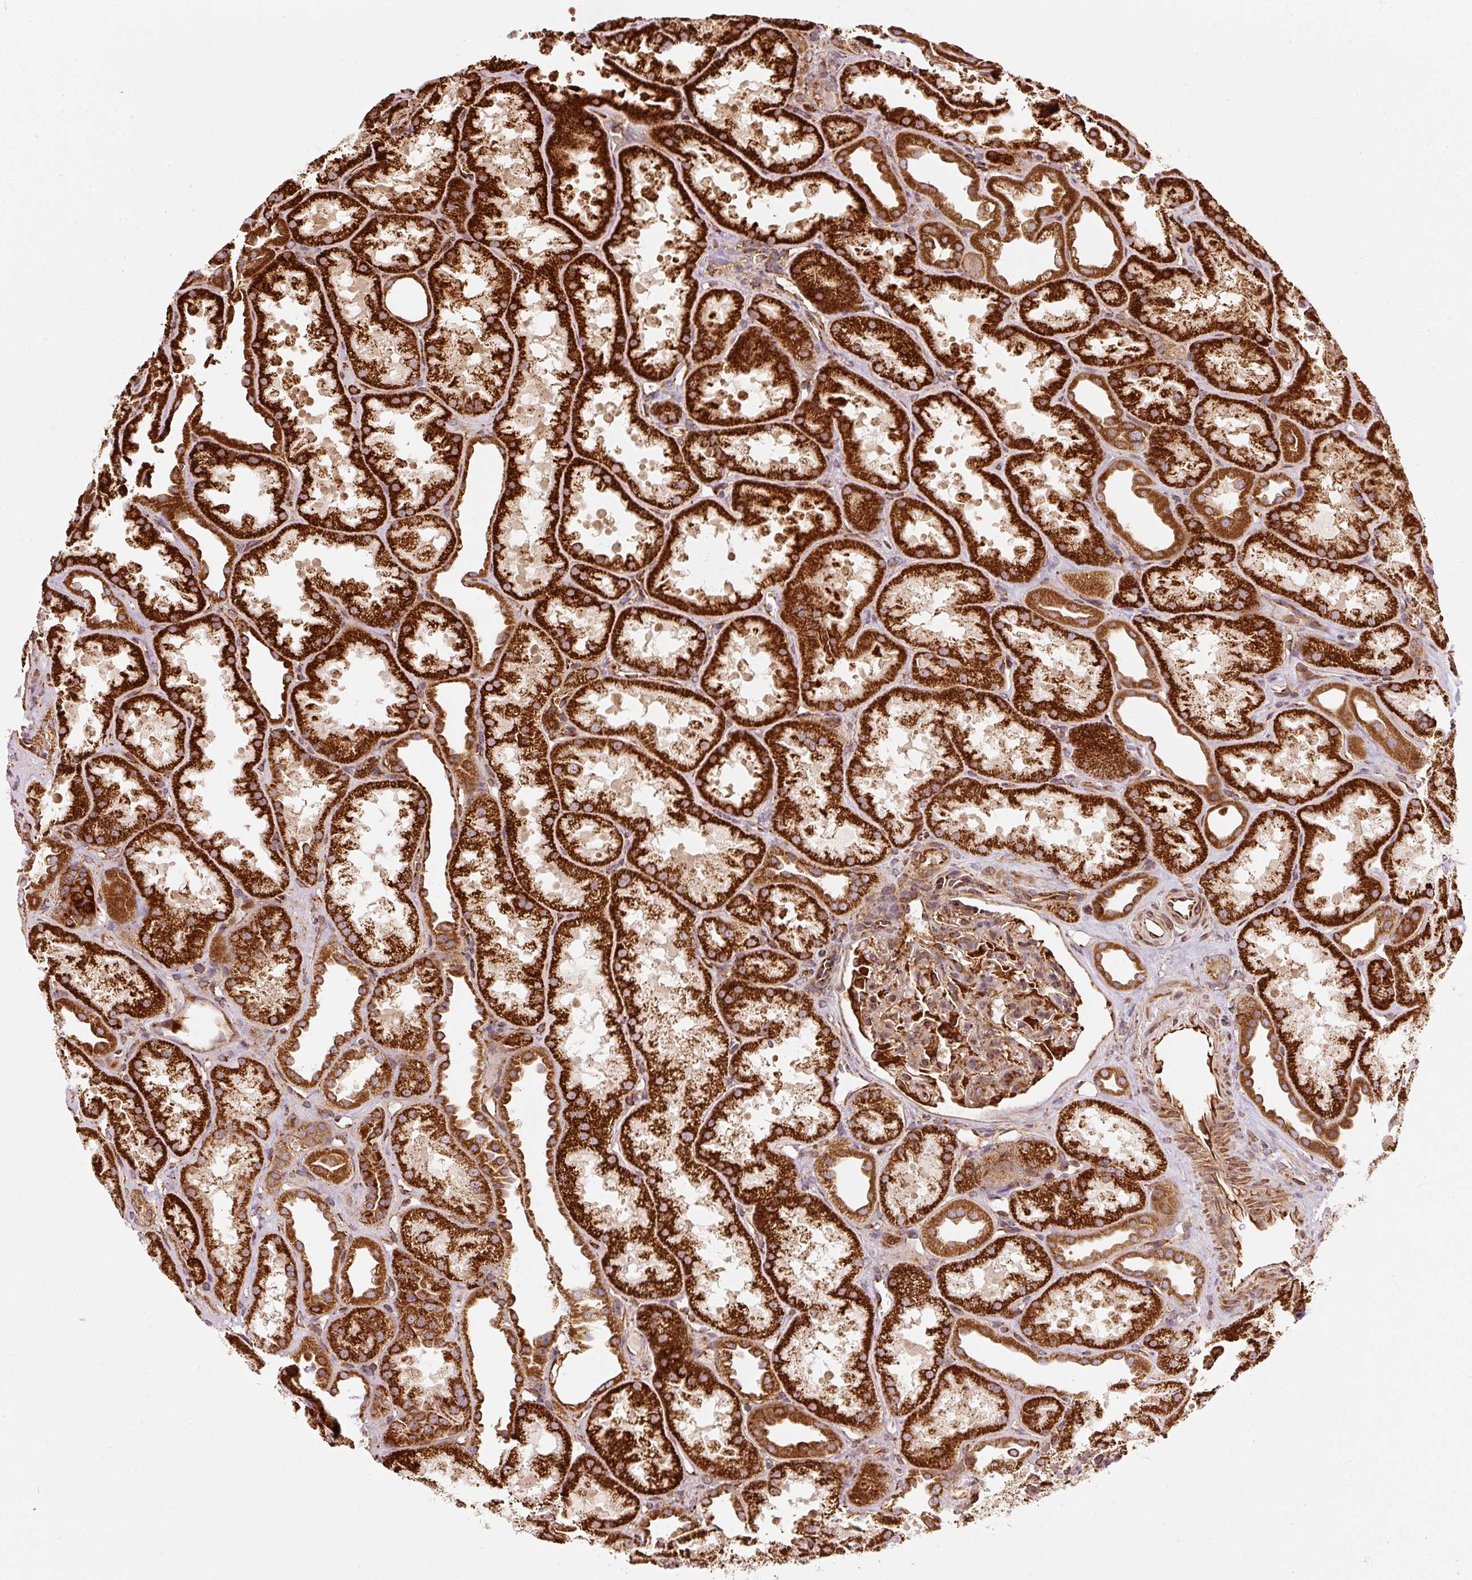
{"staining": {"intensity": "strong", "quantity": "25%-75%", "location": "cytoplasmic/membranous"}, "tissue": "kidney", "cell_type": "Cells in glomeruli", "image_type": "normal", "snomed": [{"axis": "morphology", "description": "Normal tissue, NOS"}, {"axis": "topography", "description": "Kidney"}], "caption": "Kidney stained with DAB IHC exhibits high levels of strong cytoplasmic/membranous staining in approximately 25%-75% of cells in glomeruli.", "gene": "ISCU", "patient": {"sex": "male", "age": 61}}